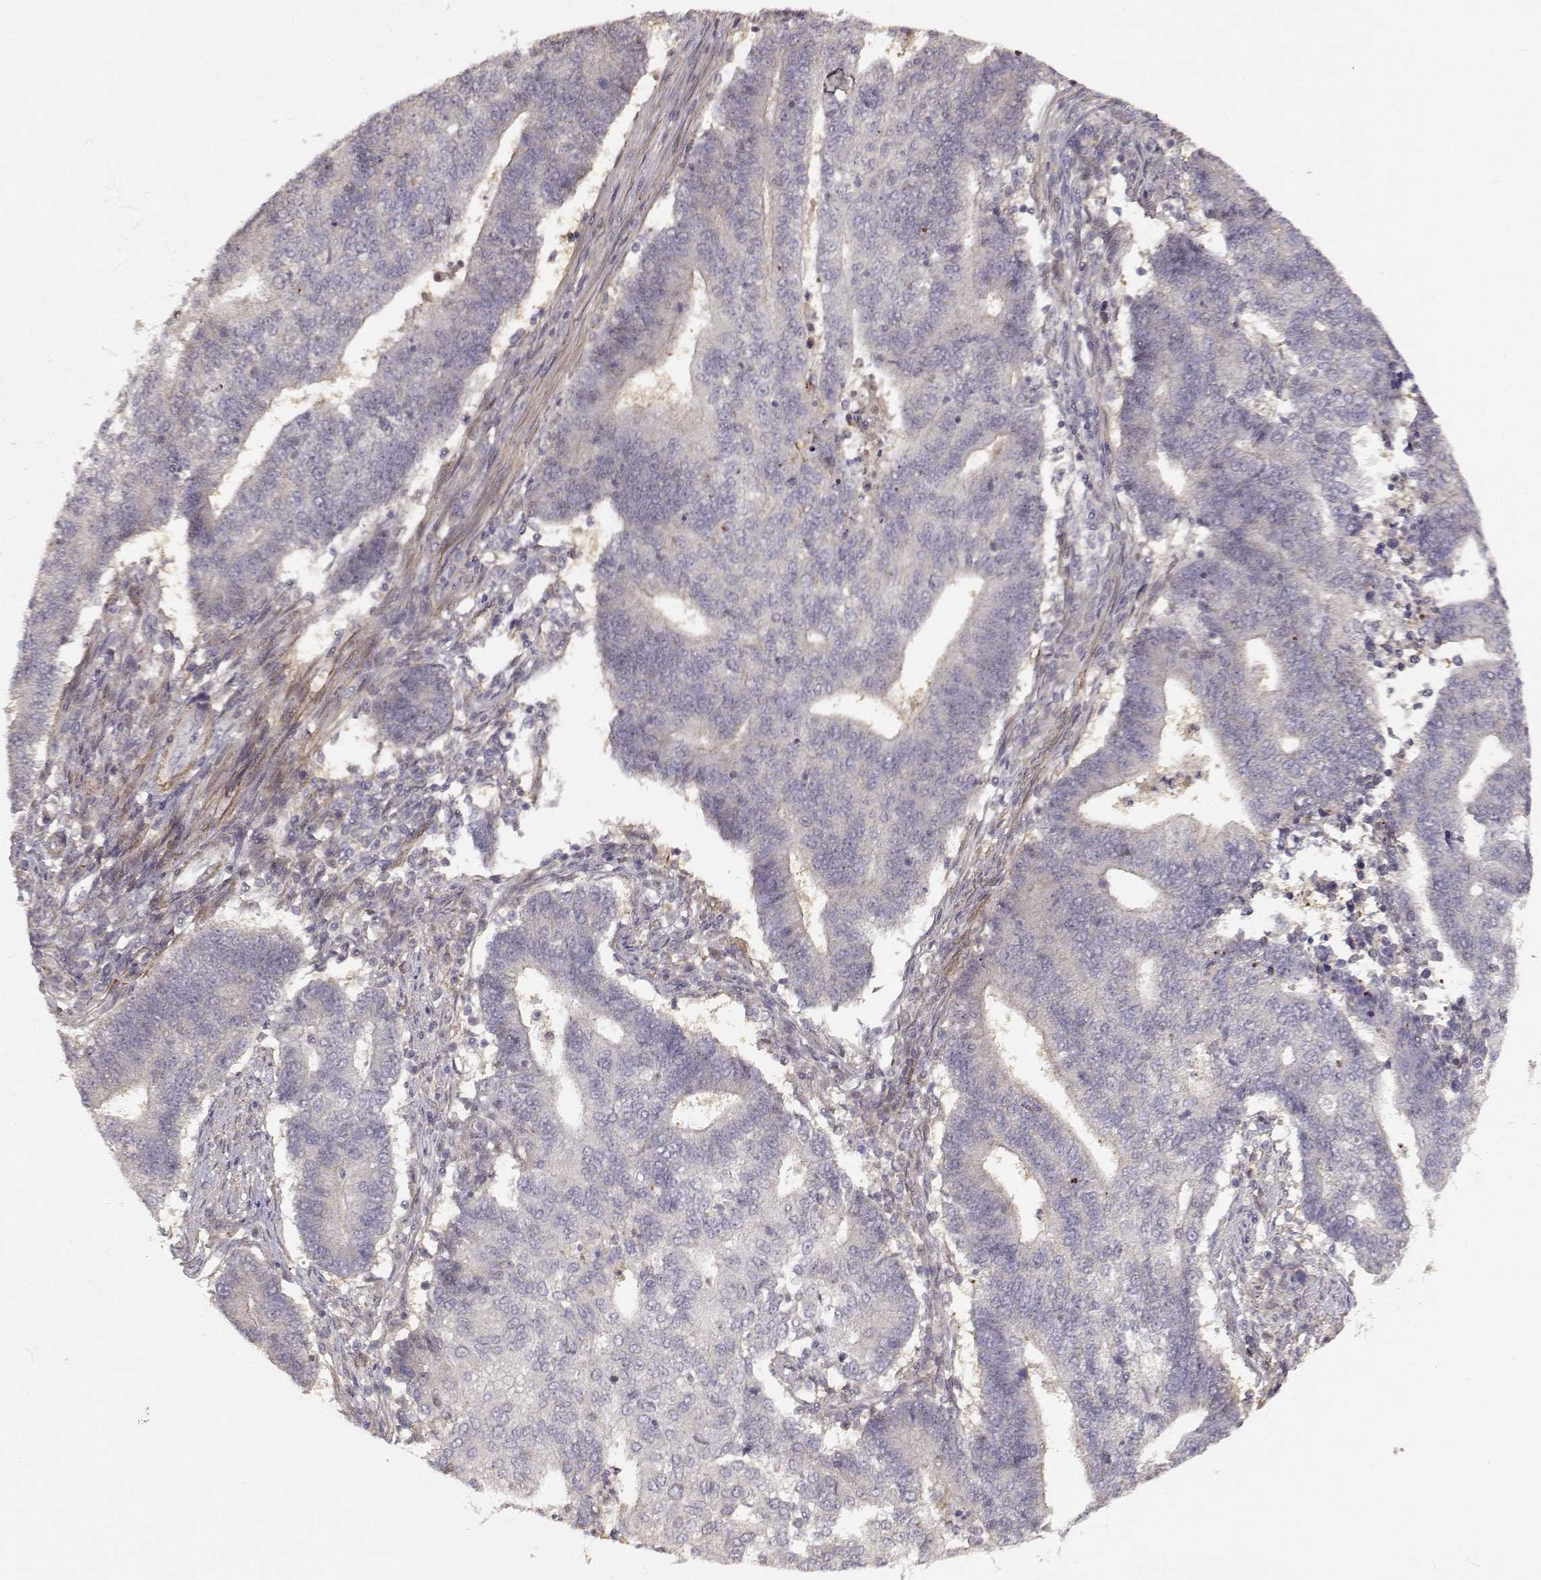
{"staining": {"intensity": "negative", "quantity": "none", "location": "none"}, "tissue": "endometrial cancer", "cell_type": "Tumor cells", "image_type": "cancer", "snomed": [{"axis": "morphology", "description": "Adenocarcinoma, NOS"}, {"axis": "topography", "description": "Uterus"}, {"axis": "topography", "description": "Endometrium"}], "caption": "Immunohistochemical staining of adenocarcinoma (endometrial) exhibits no significant expression in tumor cells.", "gene": "RGS9BP", "patient": {"sex": "female", "age": 54}}